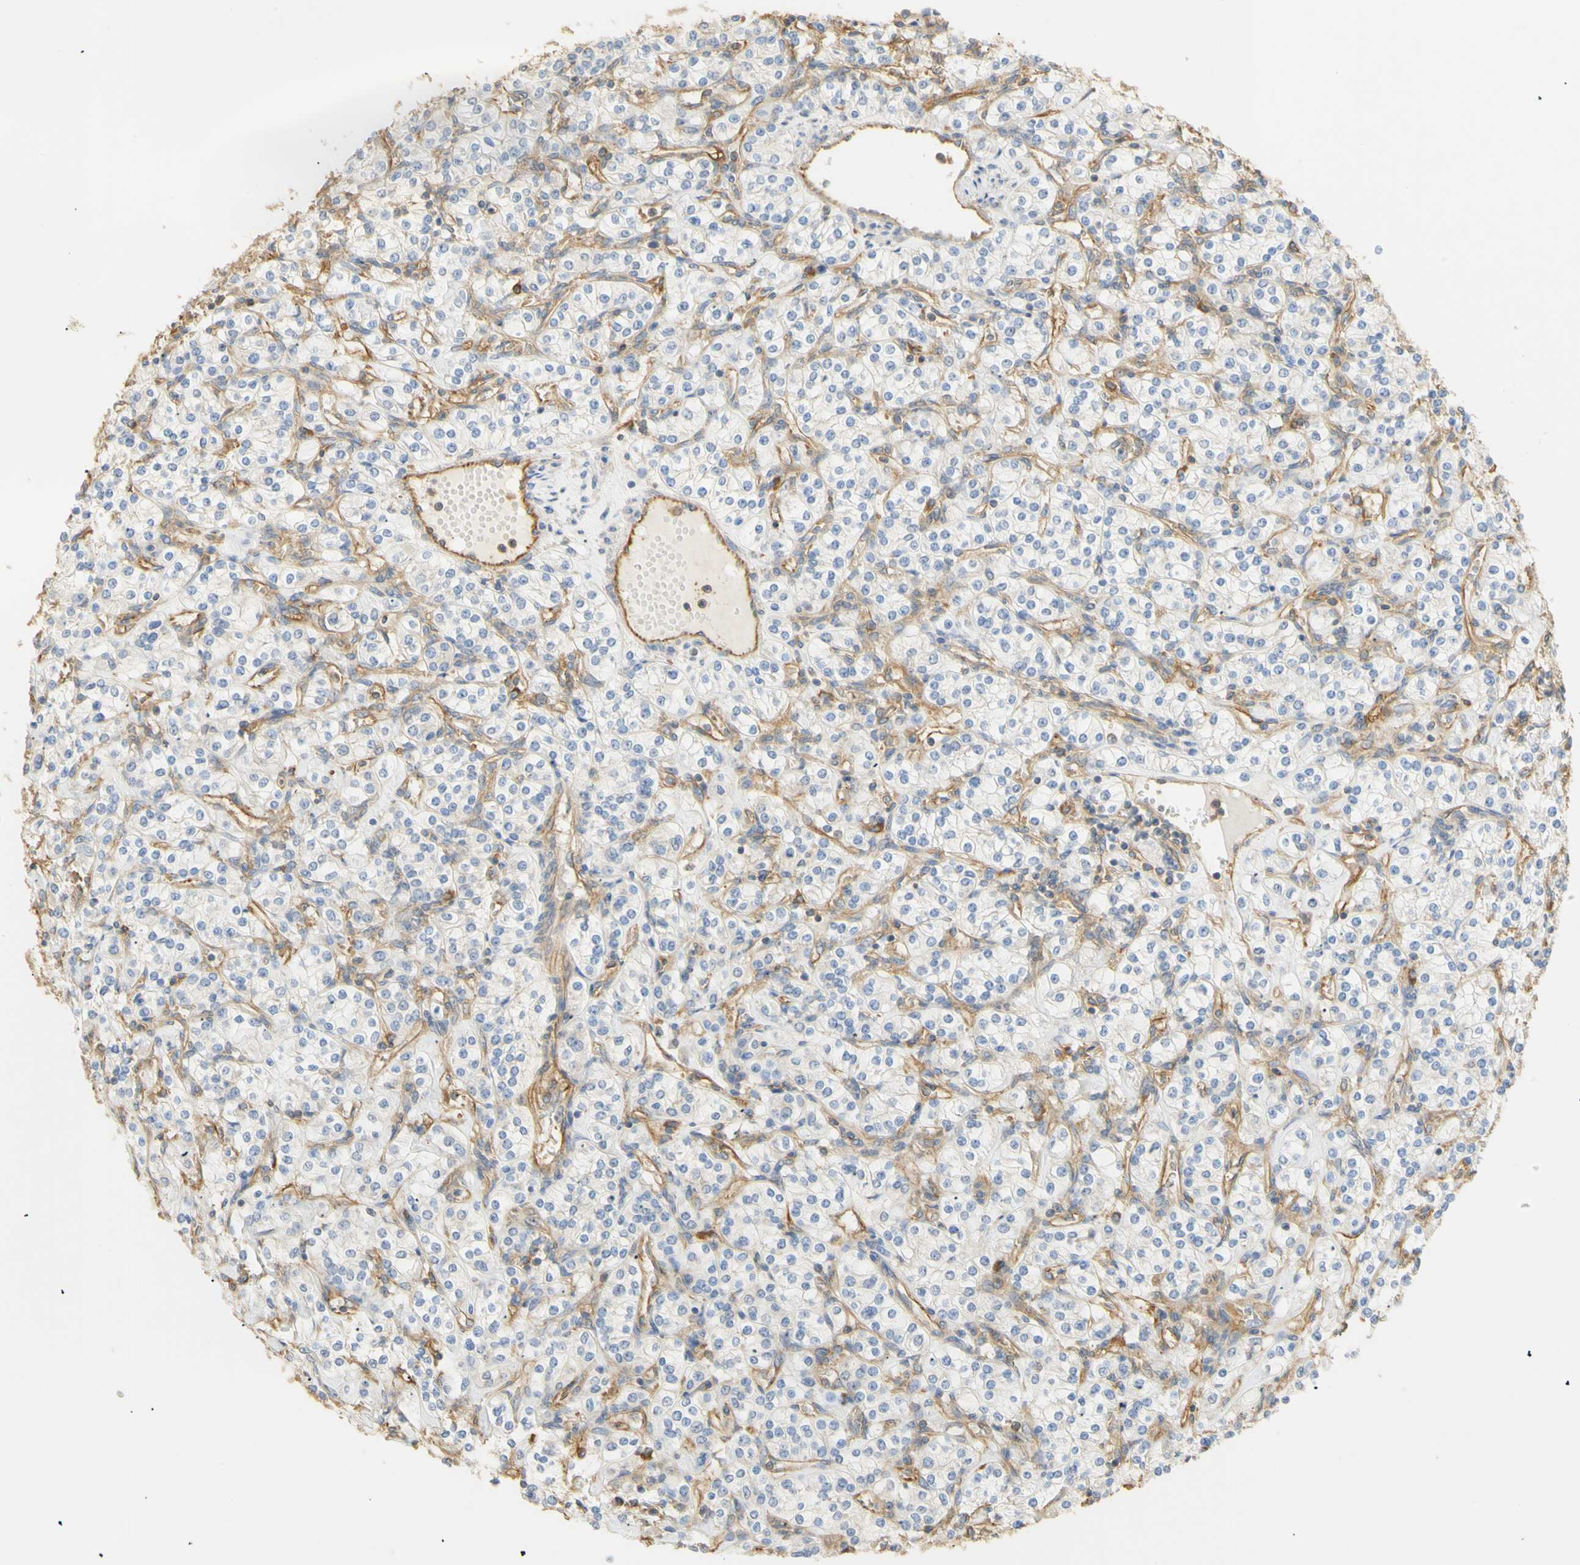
{"staining": {"intensity": "negative", "quantity": "none", "location": "none"}, "tissue": "renal cancer", "cell_type": "Tumor cells", "image_type": "cancer", "snomed": [{"axis": "morphology", "description": "Adenocarcinoma, NOS"}, {"axis": "topography", "description": "Kidney"}], "caption": "High magnification brightfield microscopy of renal cancer (adenocarcinoma) stained with DAB (brown) and counterstained with hematoxylin (blue): tumor cells show no significant staining.", "gene": "KCNE4", "patient": {"sex": "male", "age": 77}}